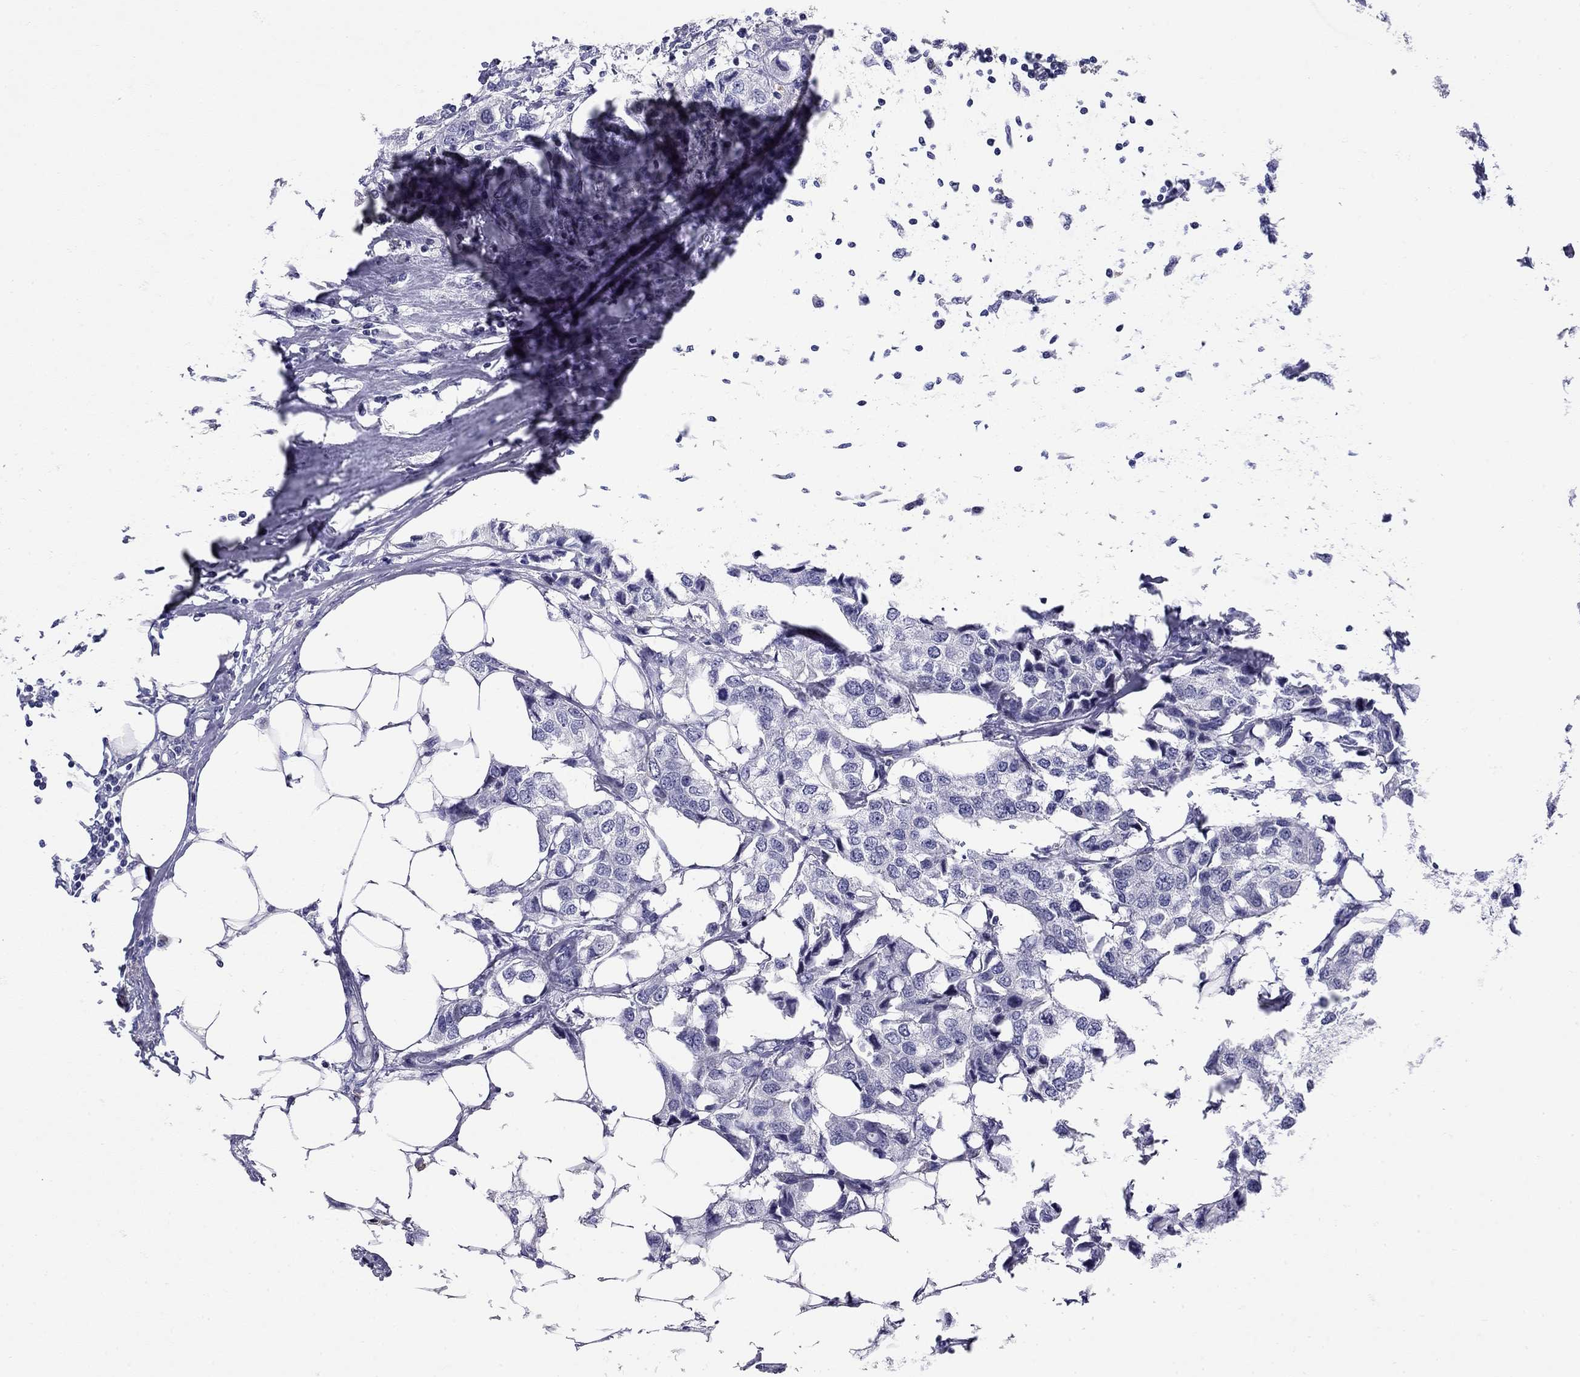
{"staining": {"intensity": "negative", "quantity": "none", "location": "none"}, "tissue": "breast cancer", "cell_type": "Tumor cells", "image_type": "cancer", "snomed": [{"axis": "morphology", "description": "Duct carcinoma"}, {"axis": "topography", "description": "Breast"}], "caption": "Immunohistochemistry micrograph of neoplastic tissue: human breast cancer stained with DAB (3,3'-diaminobenzidine) reveals no significant protein staining in tumor cells.", "gene": "C8orf88", "patient": {"sex": "female", "age": 80}}